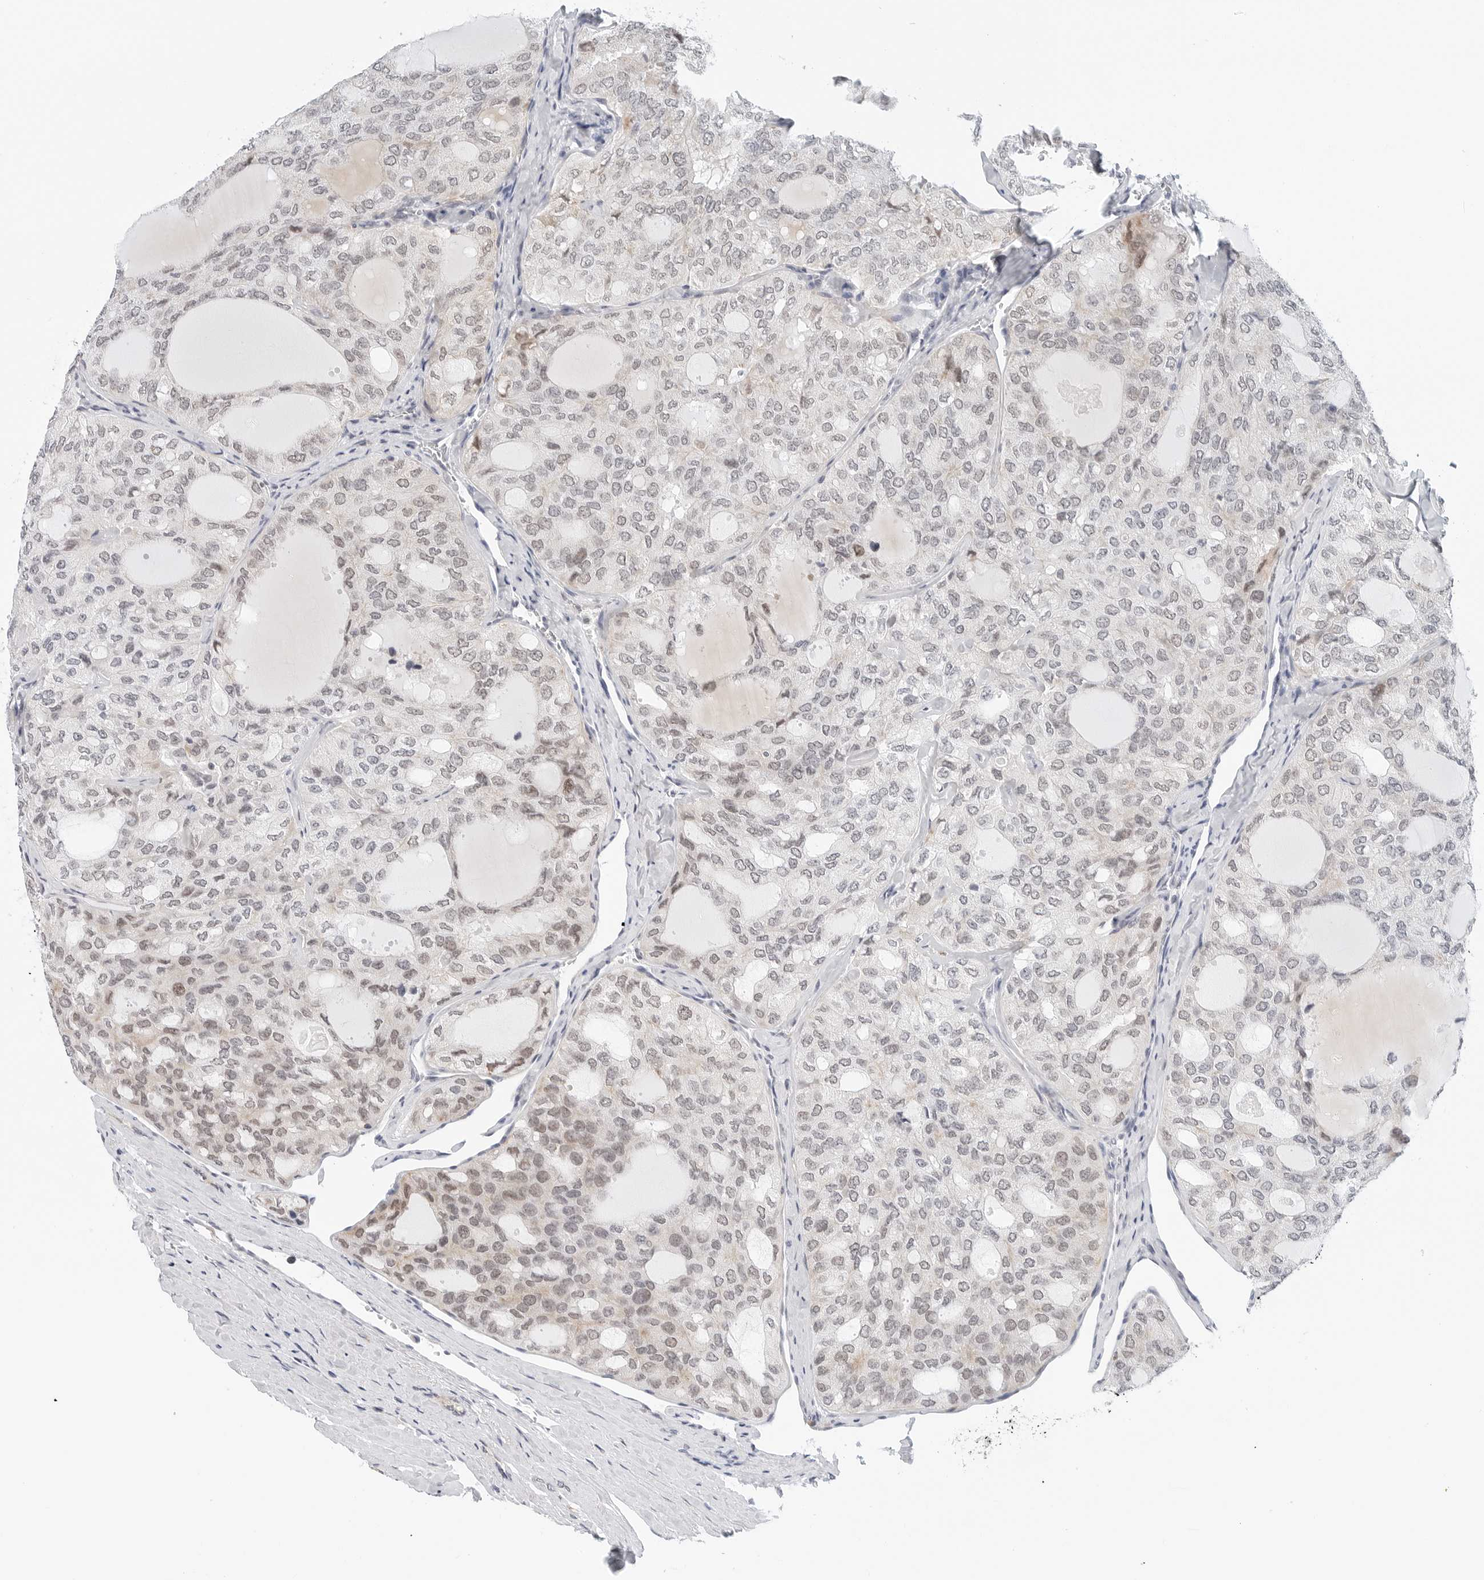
{"staining": {"intensity": "weak", "quantity": "<25%", "location": "cytoplasmic/membranous,nuclear"}, "tissue": "thyroid cancer", "cell_type": "Tumor cells", "image_type": "cancer", "snomed": [{"axis": "morphology", "description": "Follicular adenoma carcinoma, NOS"}, {"axis": "topography", "description": "Thyroid gland"}], "caption": "This photomicrograph is of thyroid cancer (follicular adenoma carcinoma) stained with immunohistochemistry (IHC) to label a protein in brown with the nuclei are counter-stained blue. There is no expression in tumor cells.", "gene": "TSEN2", "patient": {"sex": "male", "age": 75}}